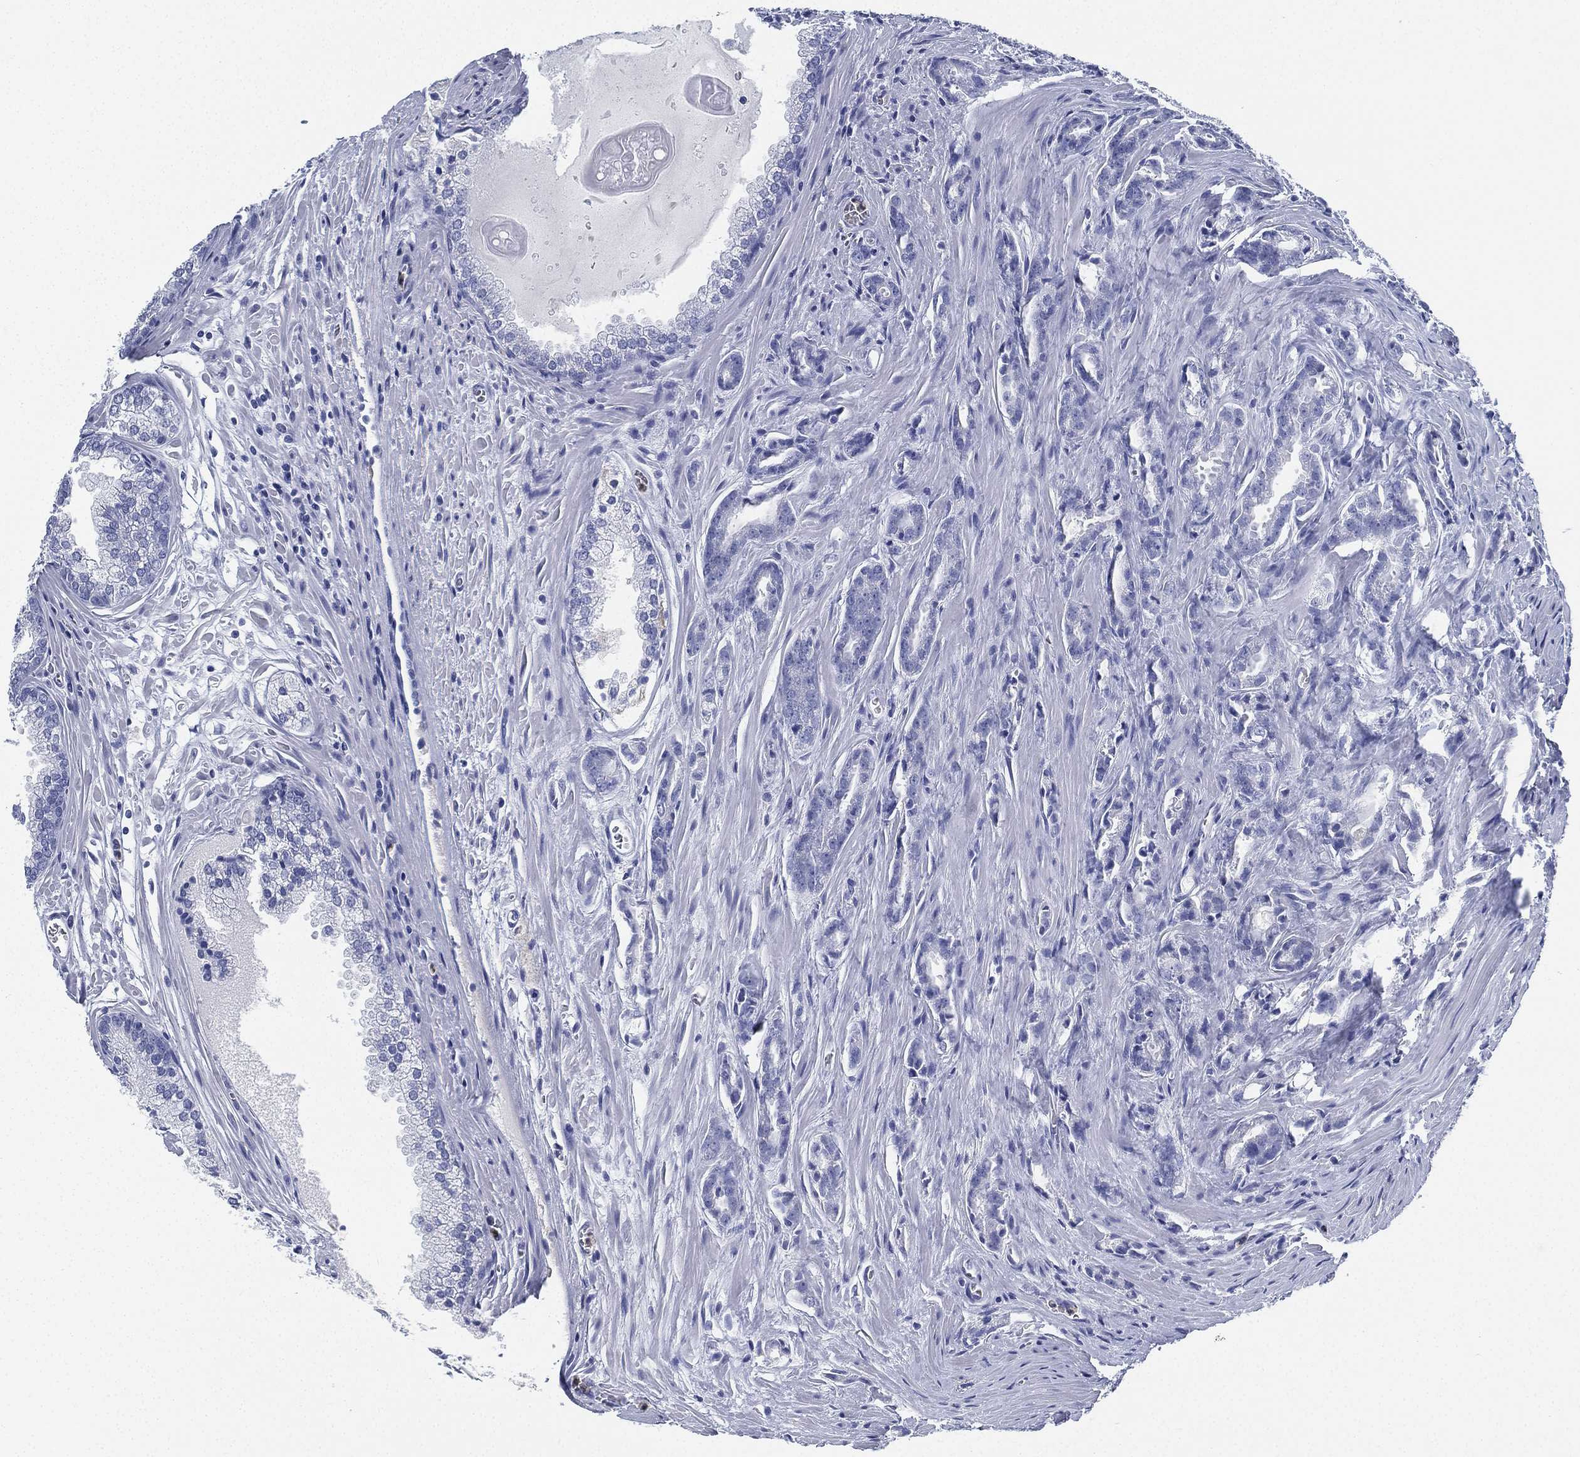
{"staining": {"intensity": "negative", "quantity": "none", "location": "none"}, "tissue": "prostate cancer", "cell_type": "Tumor cells", "image_type": "cancer", "snomed": [{"axis": "morphology", "description": "Adenocarcinoma, NOS"}, {"axis": "morphology", "description": "Adenocarcinoma, High grade"}, {"axis": "topography", "description": "Prostate"}], "caption": "Immunohistochemistry (IHC) of prostate adenocarcinoma displays no positivity in tumor cells.", "gene": "DEFB121", "patient": {"sex": "male", "age": 70}}